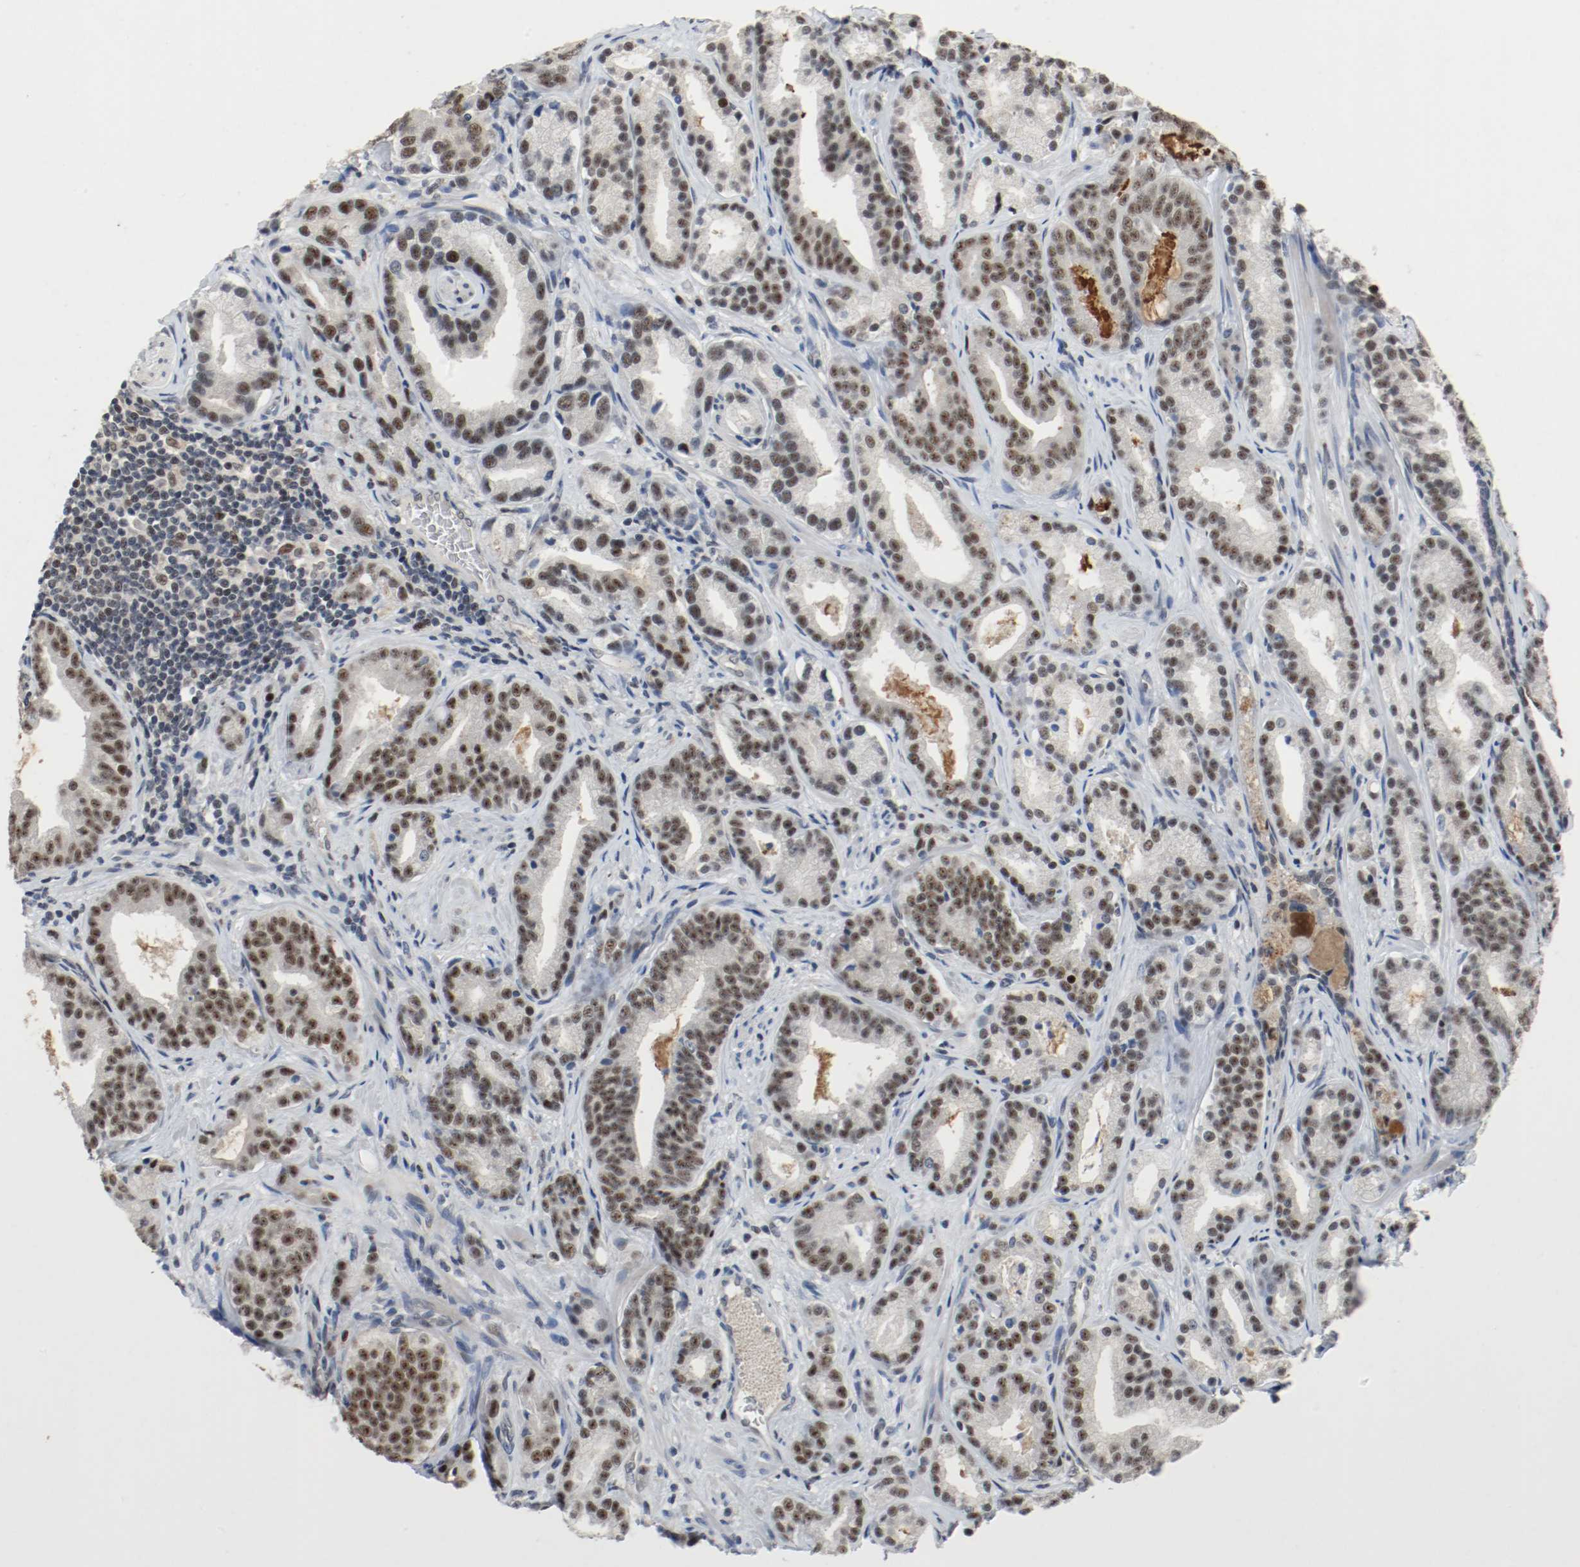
{"staining": {"intensity": "moderate", "quantity": "25%-75%", "location": "nuclear"}, "tissue": "prostate cancer", "cell_type": "Tumor cells", "image_type": "cancer", "snomed": [{"axis": "morphology", "description": "Adenocarcinoma, Low grade"}, {"axis": "topography", "description": "Prostate"}], "caption": "Prostate cancer stained for a protein (brown) reveals moderate nuclear positive positivity in about 25%-75% of tumor cells.", "gene": "ASH1L", "patient": {"sex": "male", "age": 63}}